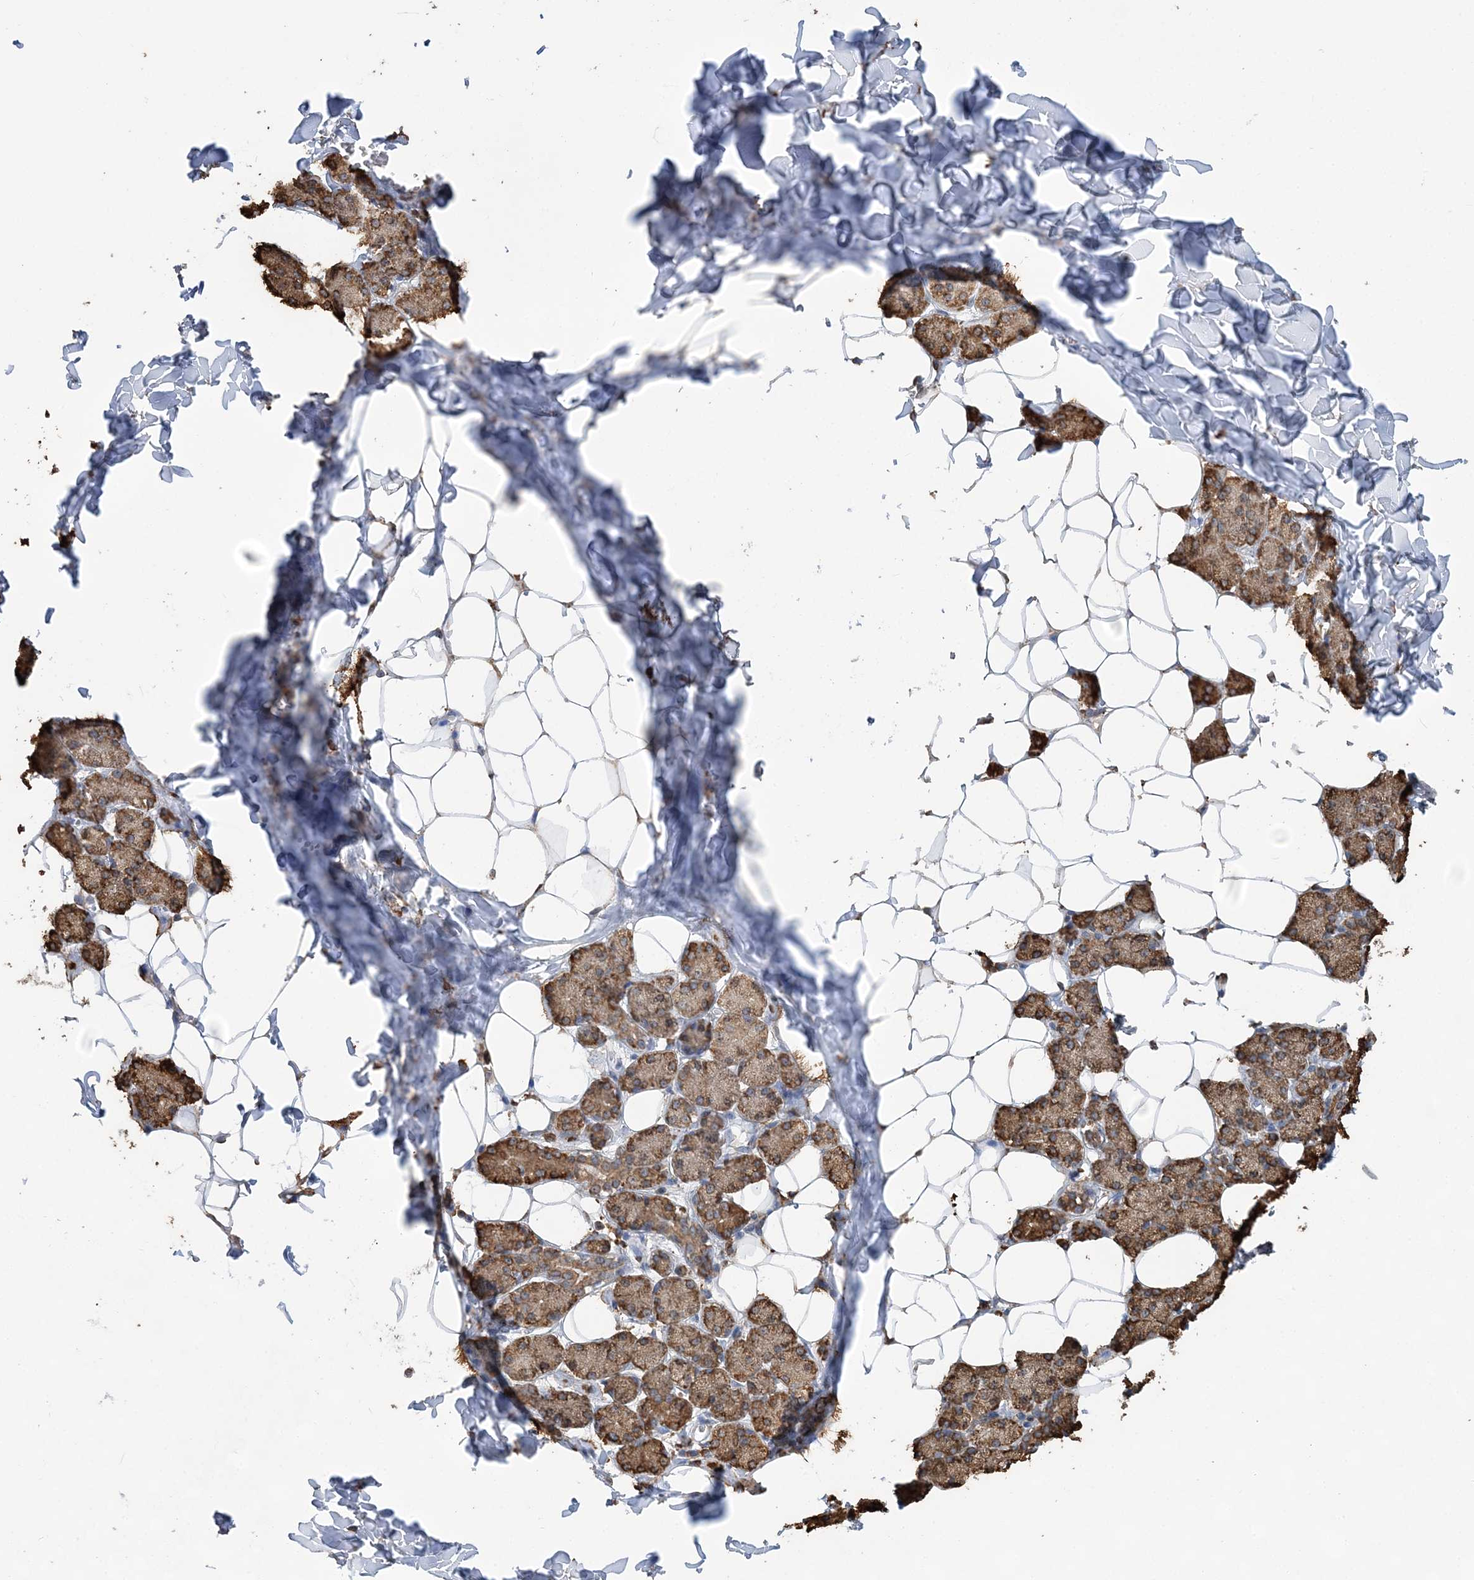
{"staining": {"intensity": "strong", "quantity": ">75%", "location": "cytoplasmic/membranous"}, "tissue": "salivary gland", "cell_type": "Glandular cells", "image_type": "normal", "snomed": [{"axis": "morphology", "description": "Normal tissue, NOS"}, {"axis": "topography", "description": "Salivary gland"}], "caption": "This histopathology image demonstrates immunohistochemistry staining of normal human salivary gland, with high strong cytoplasmic/membranous expression in about >75% of glandular cells.", "gene": "WDR12", "patient": {"sex": "female", "age": 33}}